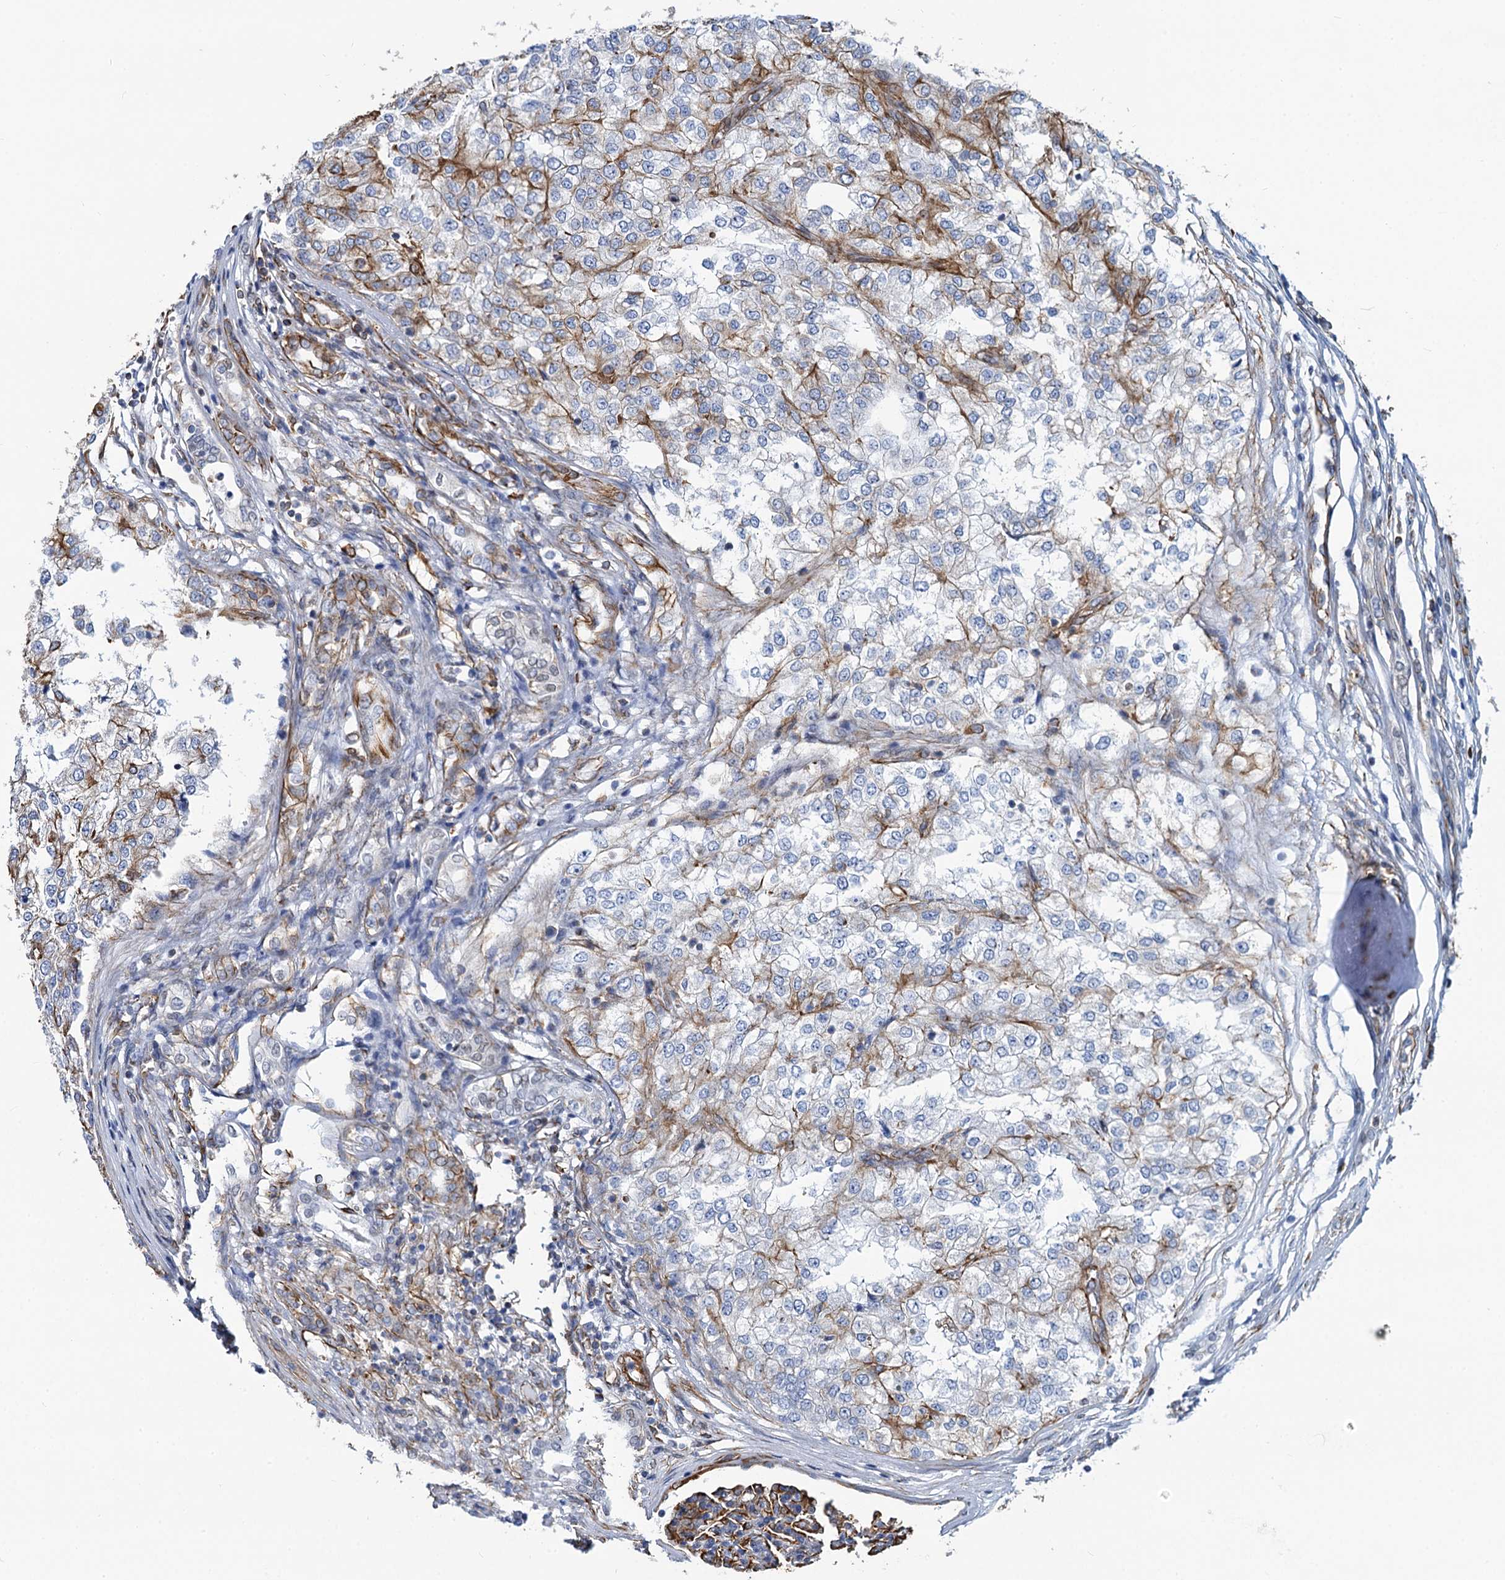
{"staining": {"intensity": "moderate", "quantity": "<25%", "location": "cytoplasmic/membranous"}, "tissue": "renal cancer", "cell_type": "Tumor cells", "image_type": "cancer", "snomed": [{"axis": "morphology", "description": "Adenocarcinoma, NOS"}, {"axis": "topography", "description": "Kidney"}], "caption": "DAB immunohistochemical staining of human renal adenocarcinoma exhibits moderate cytoplasmic/membranous protein positivity in about <25% of tumor cells. (DAB (3,3'-diaminobenzidine) IHC, brown staining for protein, blue staining for nuclei).", "gene": "PGM2", "patient": {"sex": "female", "age": 54}}